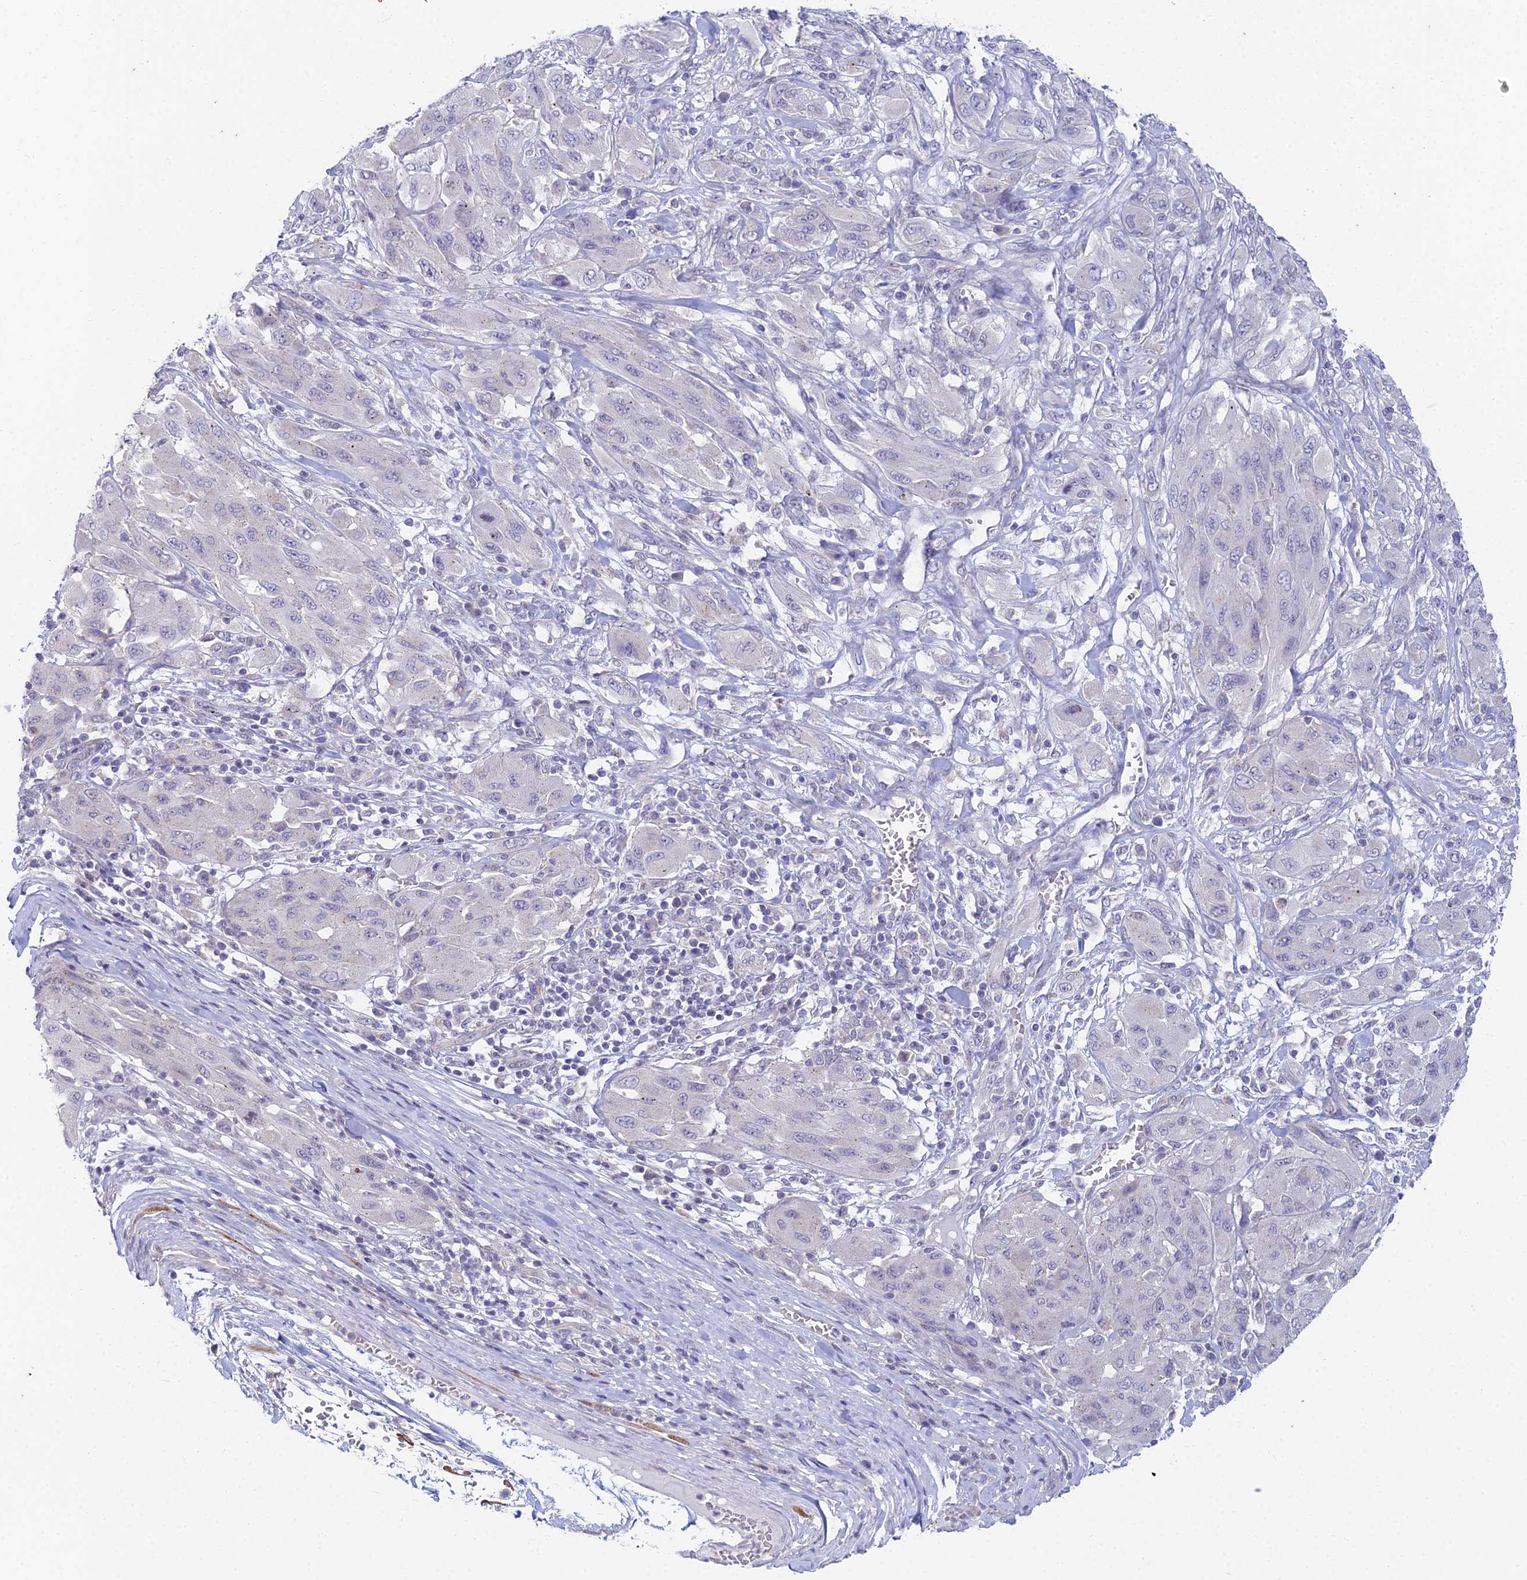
{"staining": {"intensity": "negative", "quantity": "none", "location": "none"}, "tissue": "melanoma", "cell_type": "Tumor cells", "image_type": "cancer", "snomed": [{"axis": "morphology", "description": "Malignant melanoma, NOS"}, {"axis": "topography", "description": "Skin"}], "caption": "This is an immunohistochemistry photomicrograph of melanoma. There is no positivity in tumor cells.", "gene": "EEF2KMT", "patient": {"sex": "female", "age": 91}}